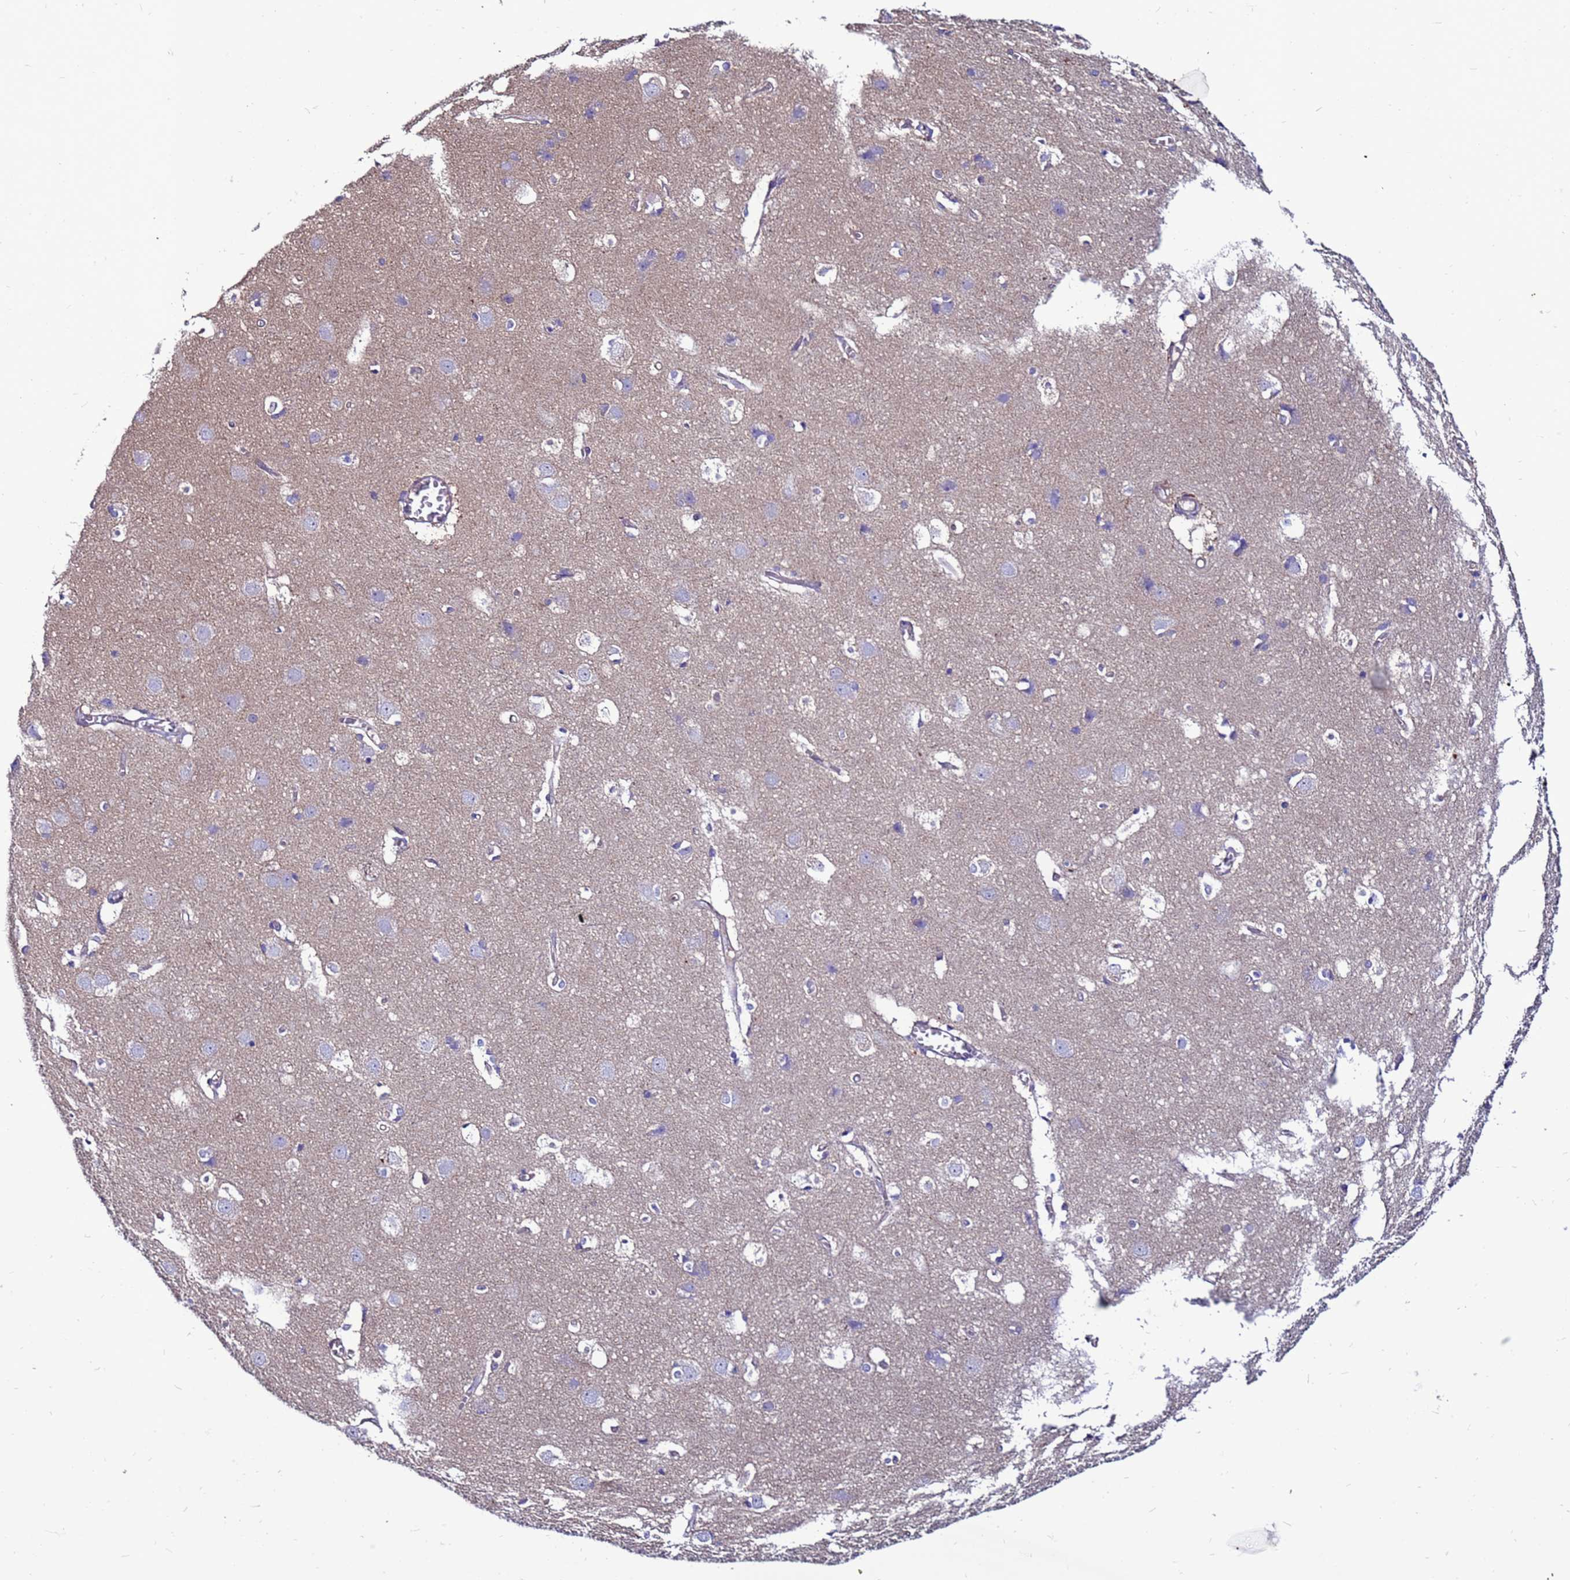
{"staining": {"intensity": "weak", "quantity": "<25%", "location": "cytoplasmic/membranous"}, "tissue": "cerebral cortex", "cell_type": "Endothelial cells", "image_type": "normal", "snomed": [{"axis": "morphology", "description": "Normal tissue, NOS"}, {"axis": "topography", "description": "Cerebral cortex"}], "caption": "DAB (3,3'-diaminobenzidine) immunohistochemical staining of benign cerebral cortex shows no significant expression in endothelial cells.", "gene": "NRN1L", "patient": {"sex": "male", "age": 54}}